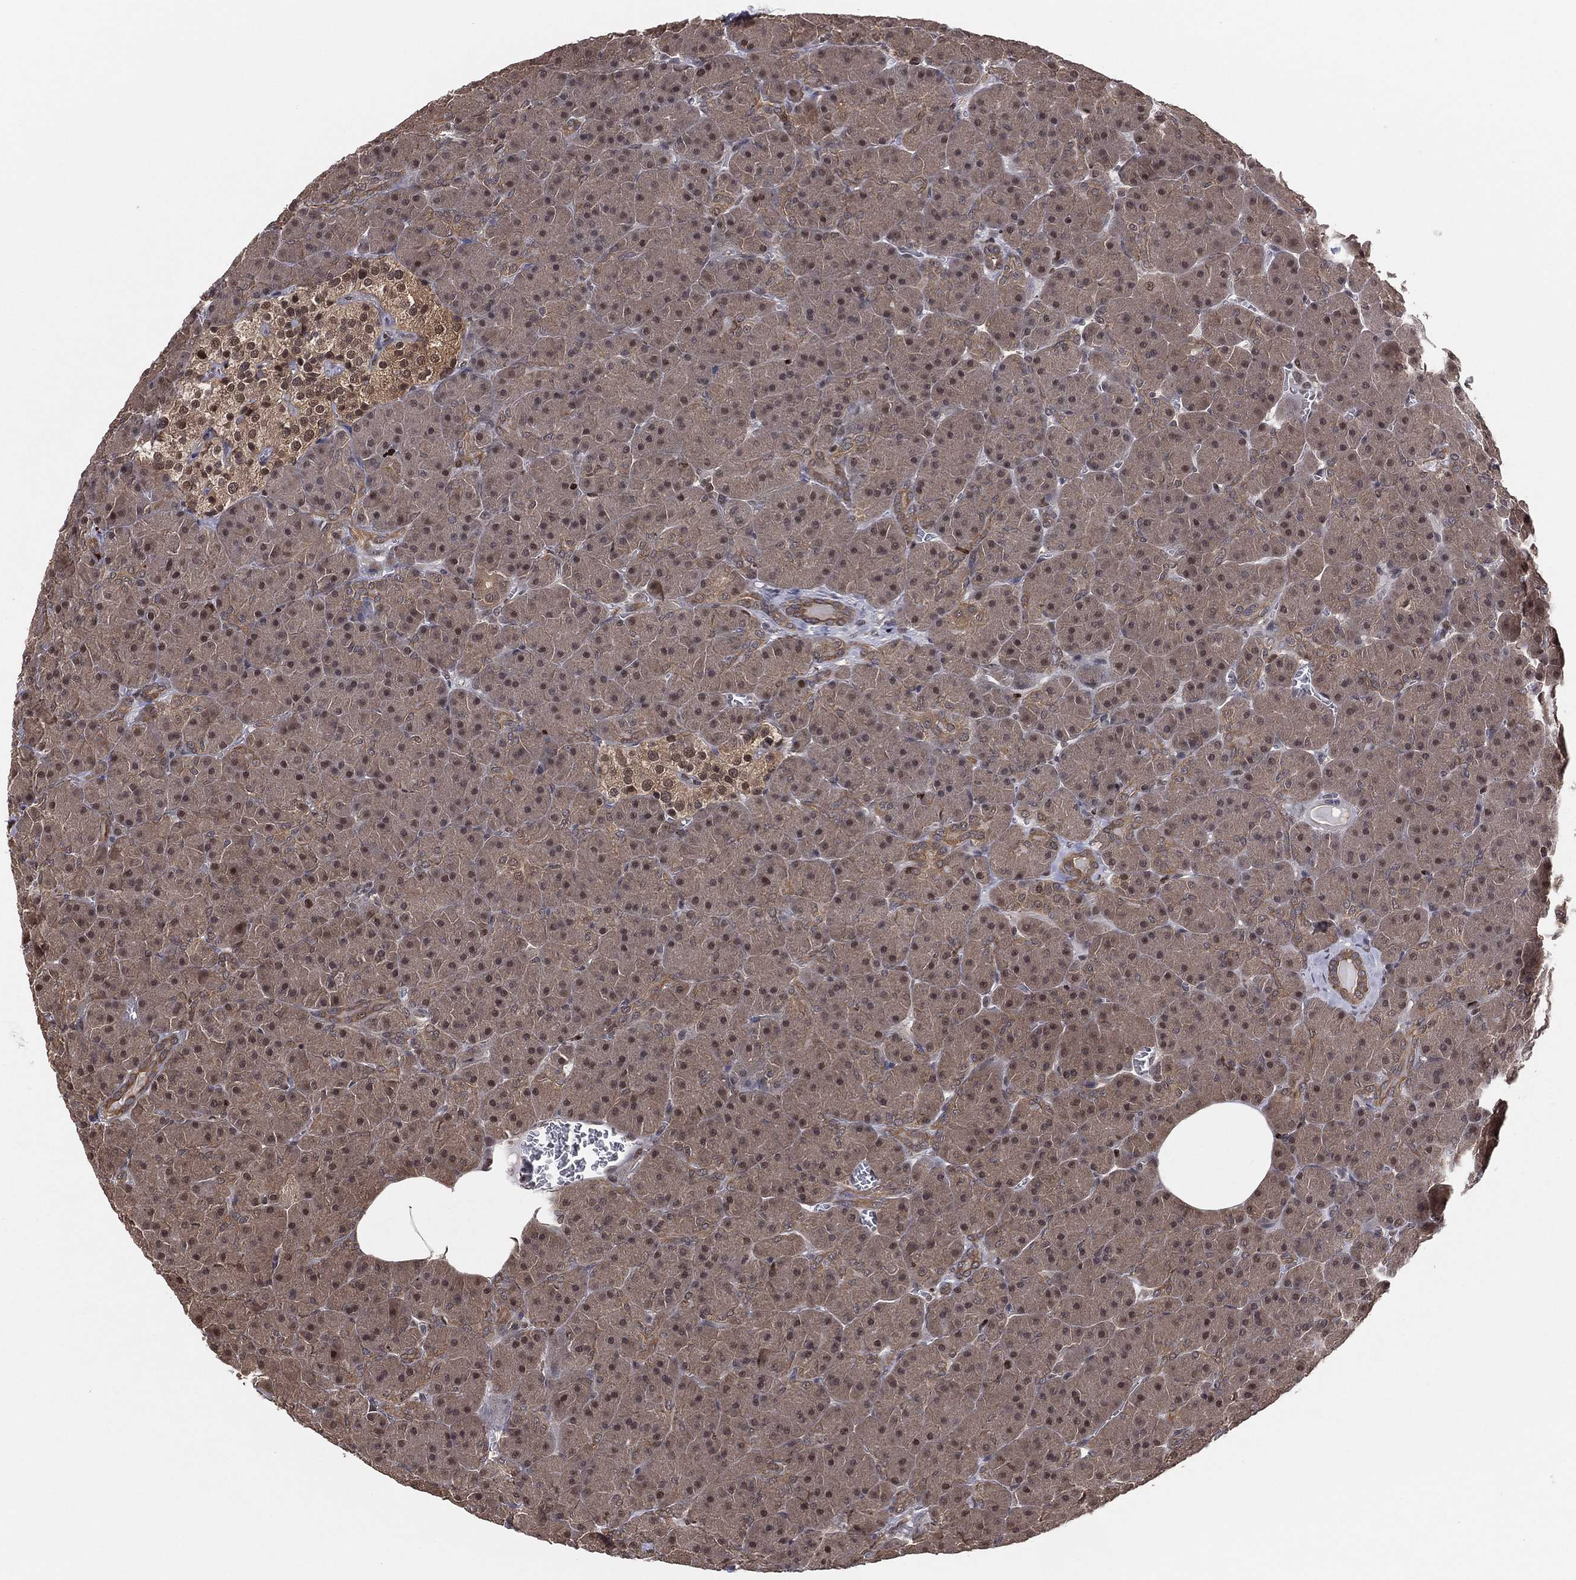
{"staining": {"intensity": "moderate", "quantity": "25%-75%", "location": "cytoplasmic/membranous,nuclear"}, "tissue": "pancreas", "cell_type": "Exocrine glandular cells", "image_type": "normal", "snomed": [{"axis": "morphology", "description": "Normal tissue, NOS"}, {"axis": "topography", "description": "Pancreas"}], "caption": "A brown stain labels moderate cytoplasmic/membranous,nuclear staining of a protein in exocrine glandular cells of benign human pancreas. Using DAB (brown) and hematoxylin (blue) stains, captured at high magnification using brightfield microscopy.", "gene": "PSMA1", "patient": {"sex": "male", "age": 61}}